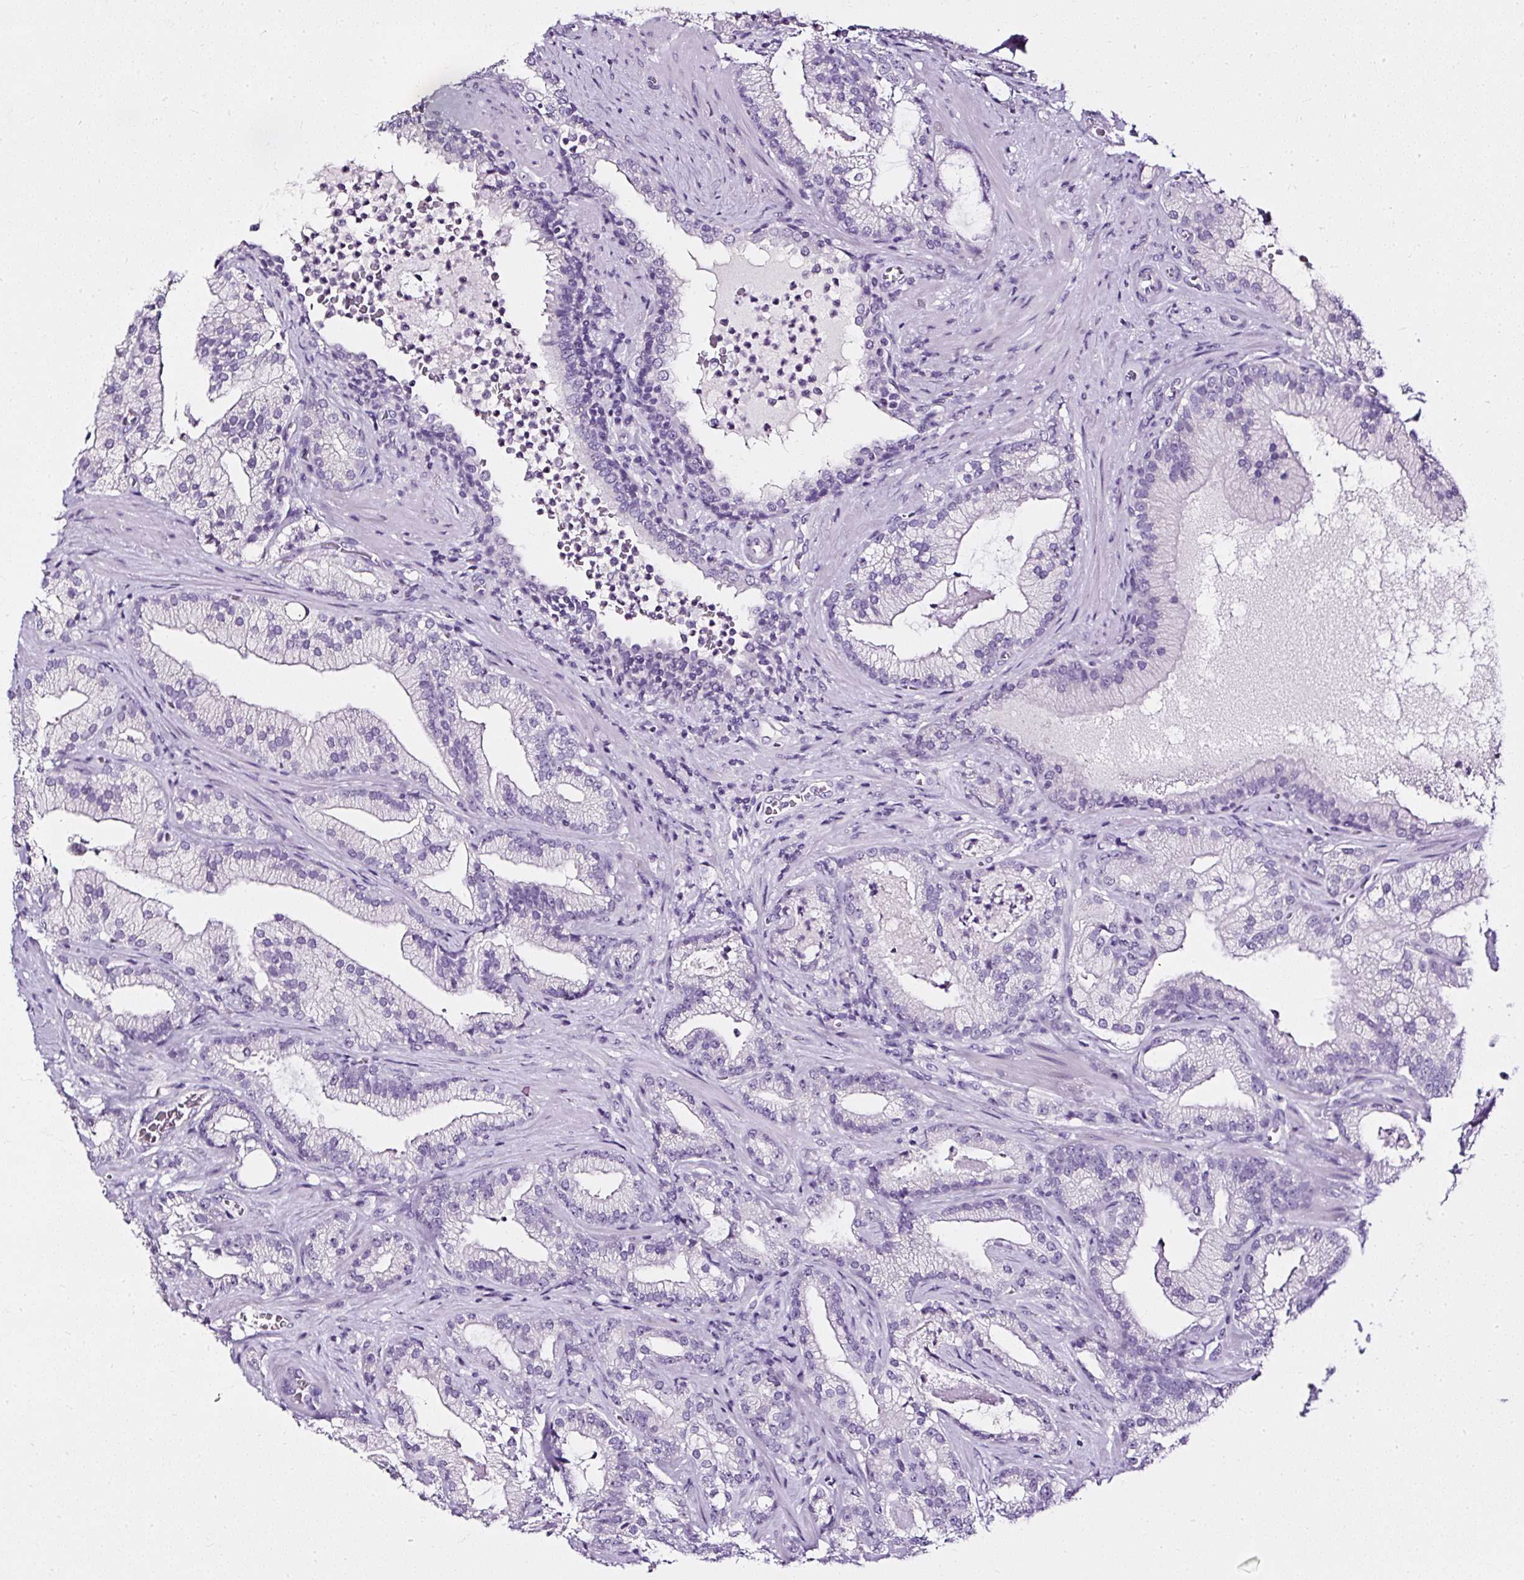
{"staining": {"intensity": "negative", "quantity": "none", "location": "none"}, "tissue": "prostate cancer", "cell_type": "Tumor cells", "image_type": "cancer", "snomed": [{"axis": "morphology", "description": "Adenocarcinoma, High grade"}, {"axis": "topography", "description": "Prostate"}], "caption": "Immunohistochemistry (IHC) of prostate cancer (adenocarcinoma (high-grade)) reveals no staining in tumor cells.", "gene": "ATP2A1", "patient": {"sex": "male", "age": 68}}